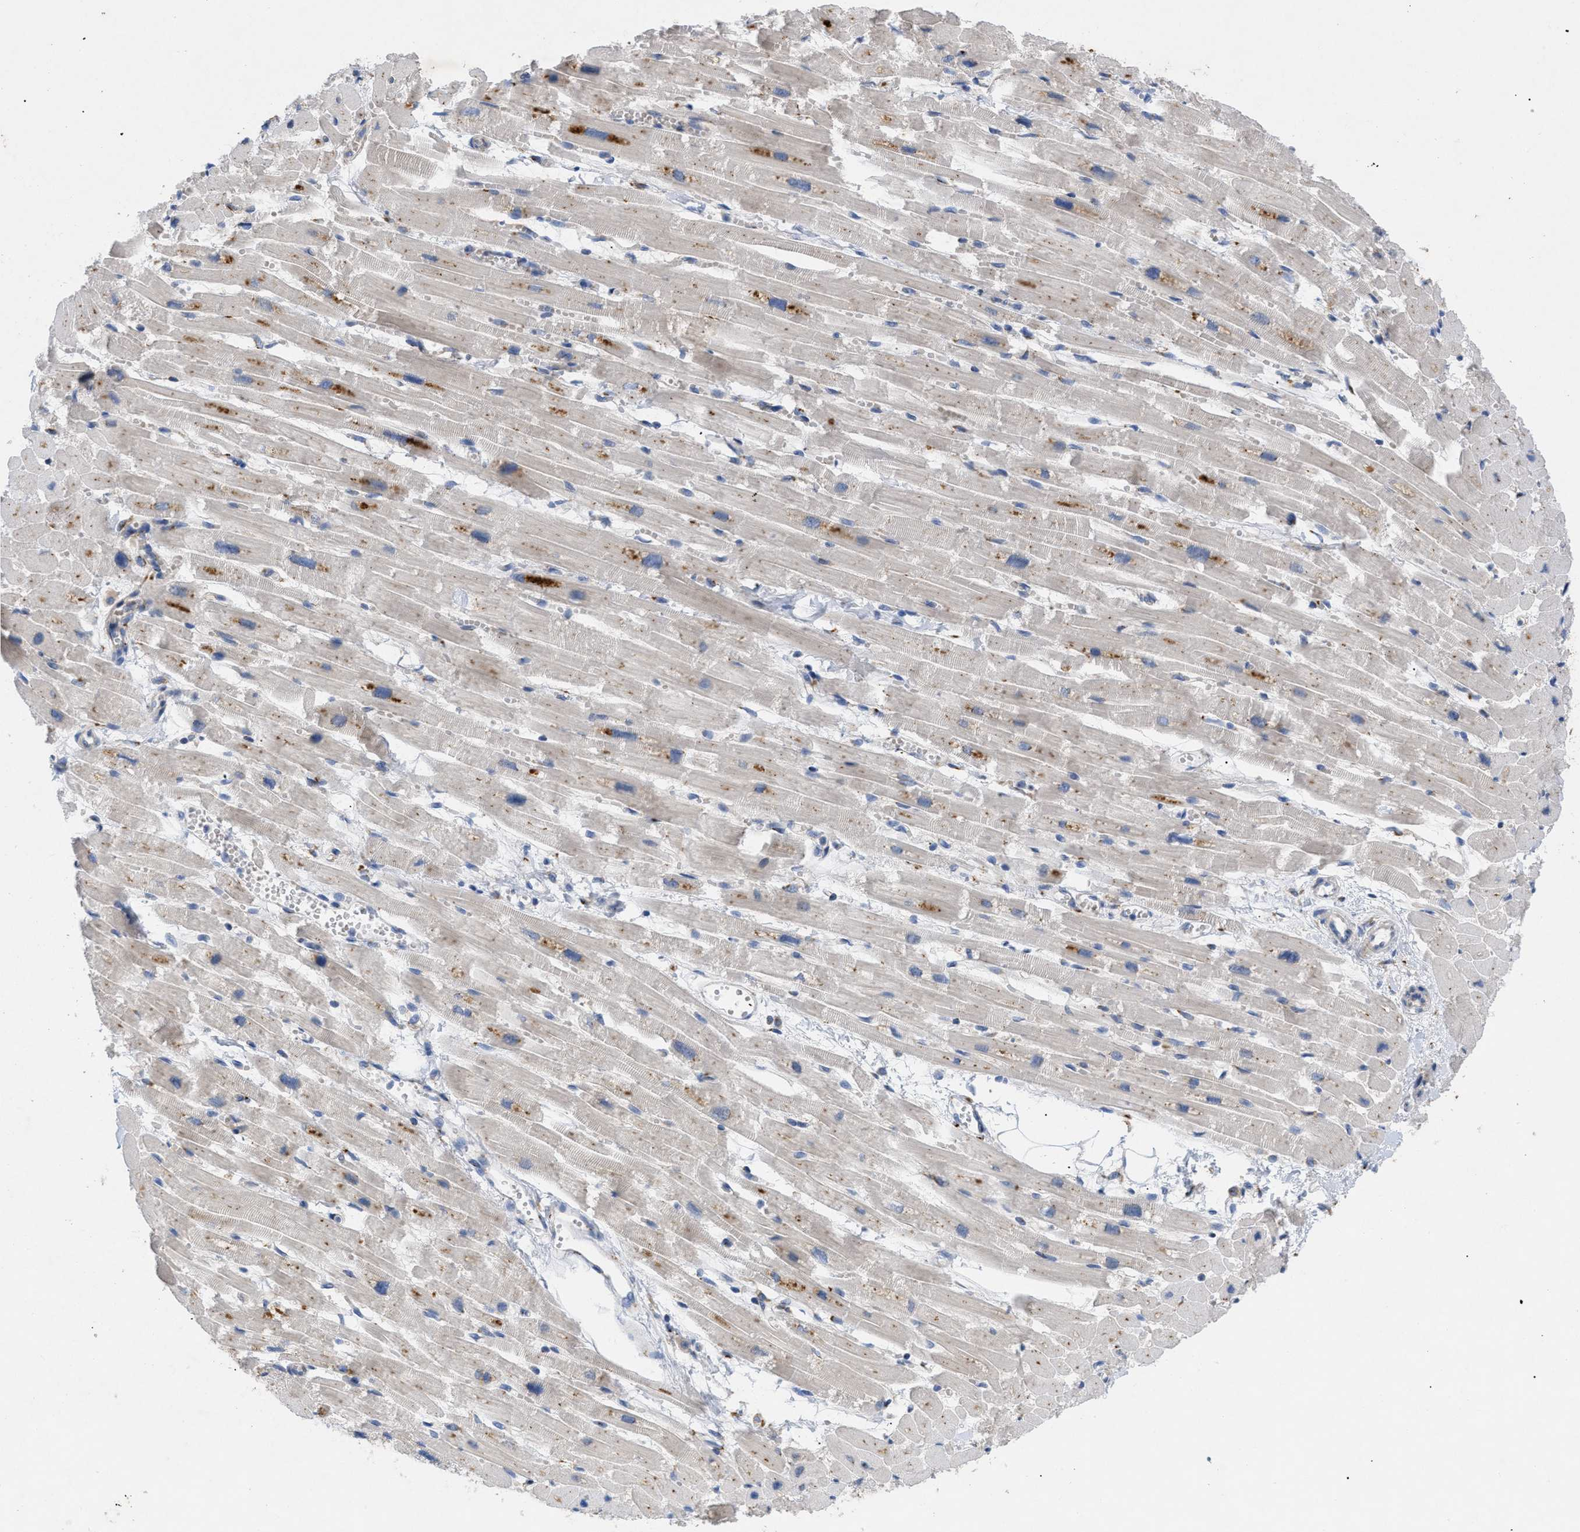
{"staining": {"intensity": "moderate", "quantity": "<25%", "location": "cytoplasmic/membranous"}, "tissue": "heart muscle", "cell_type": "Cardiomyocytes", "image_type": "normal", "snomed": [{"axis": "morphology", "description": "Normal tissue, NOS"}, {"axis": "topography", "description": "Heart"}], "caption": "Normal heart muscle demonstrates moderate cytoplasmic/membranous positivity in about <25% of cardiomyocytes, visualized by immunohistochemistry. The protein of interest is stained brown, and the nuclei are stained in blue (DAB (3,3'-diaminobenzidine) IHC with brightfield microscopy, high magnification).", "gene": "SLC50A1", "patient": {"sex": "female", "age": 54}}